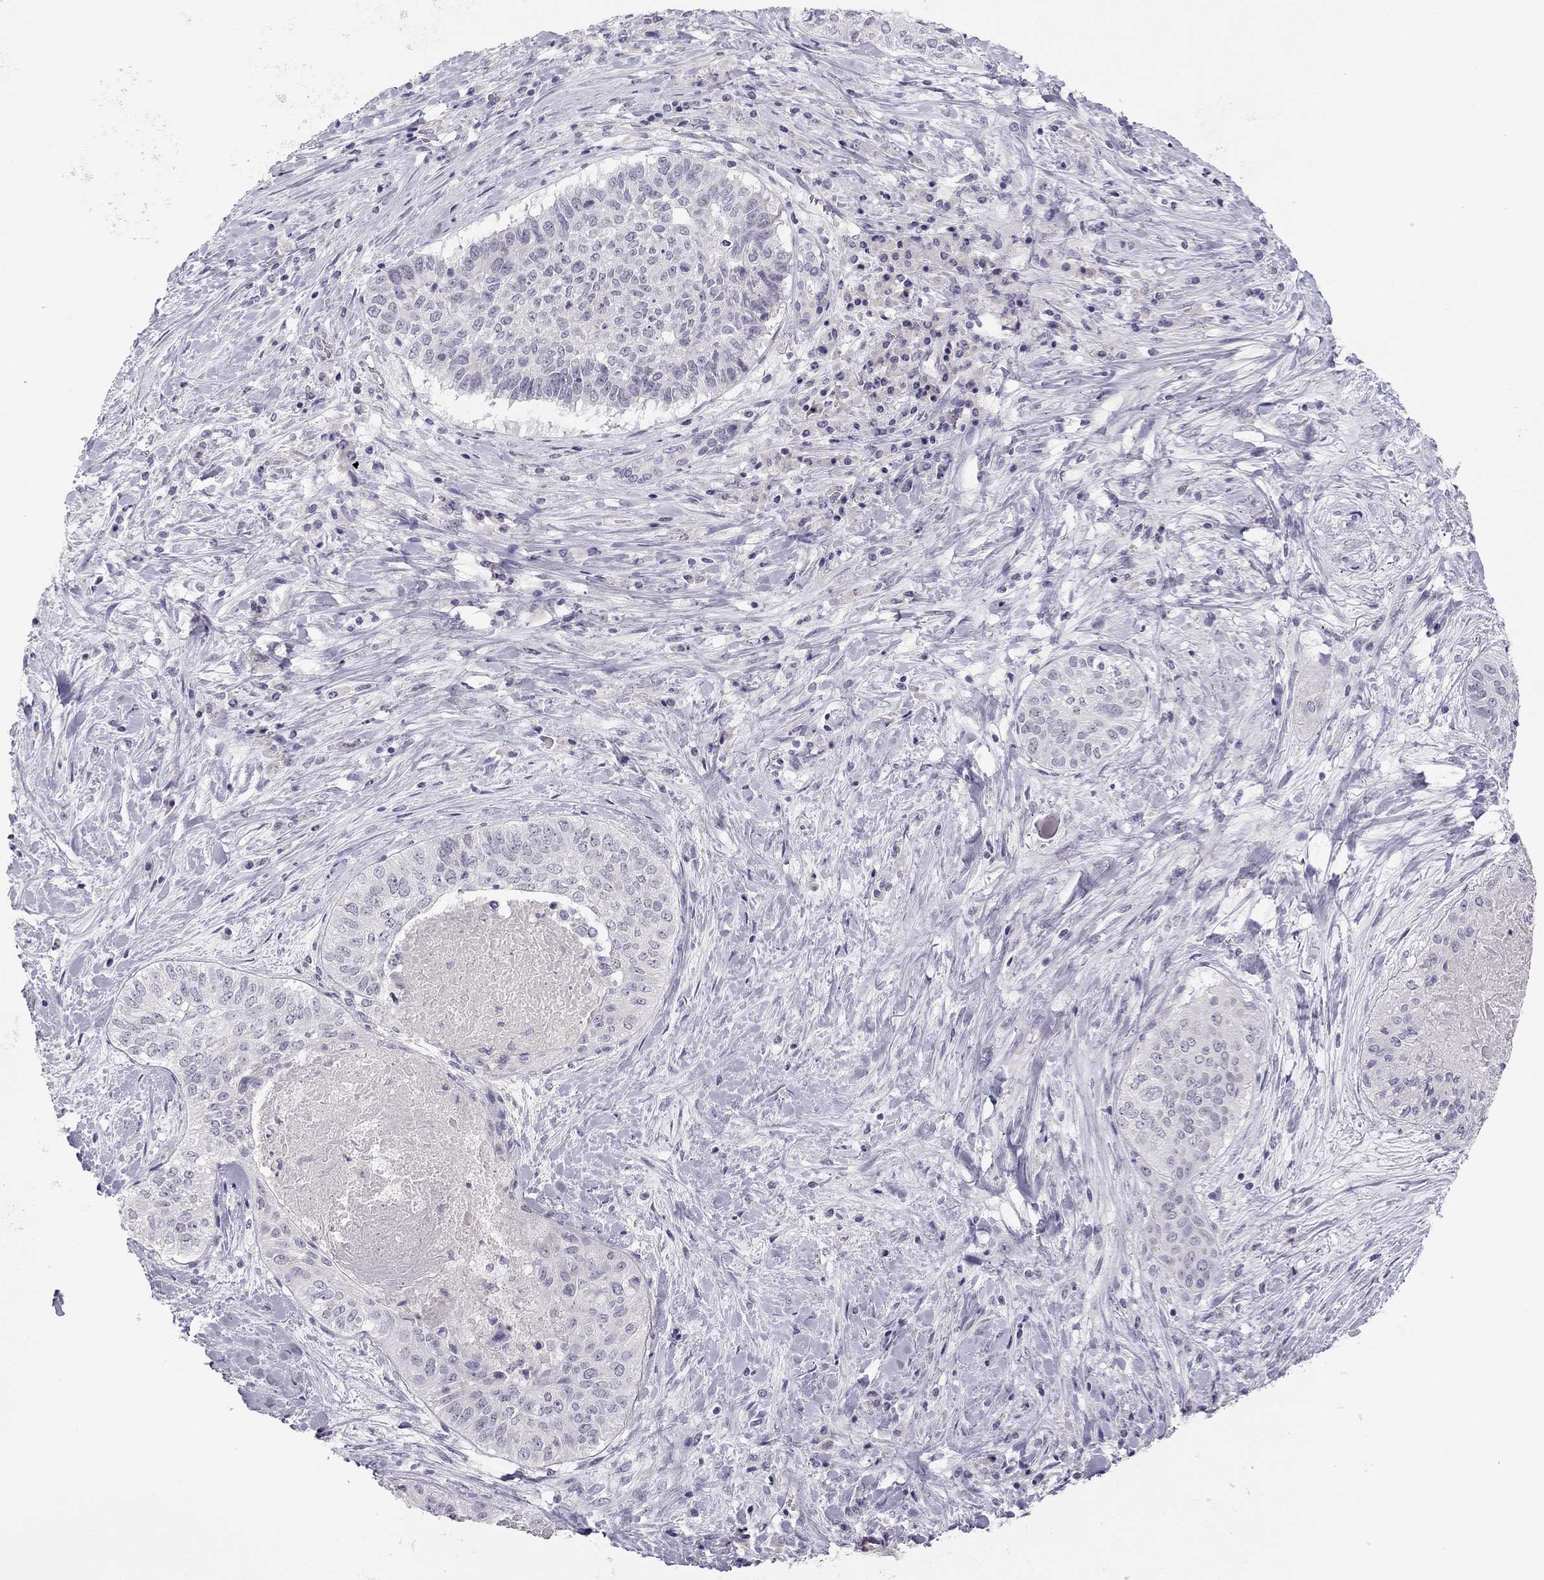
{"staining": {"intensity": "negative", "quantity": "none", "location": "none"}, "tissue": "lung cancer", "cell_type": "Tumor cells", "image_type": "cancer", "snomed": [{"axis": "morphology", "description": "Squamous cell carcinoma, NOS"}, {"axis": "topography", "description": "Lung"}], "caption": "Protein analysis of lung squamous cell carcinoma exhibits no significant positivity in tumor cells.", "gene": "ADORA2A", "patient": {"sex": "male", "age": 64}}